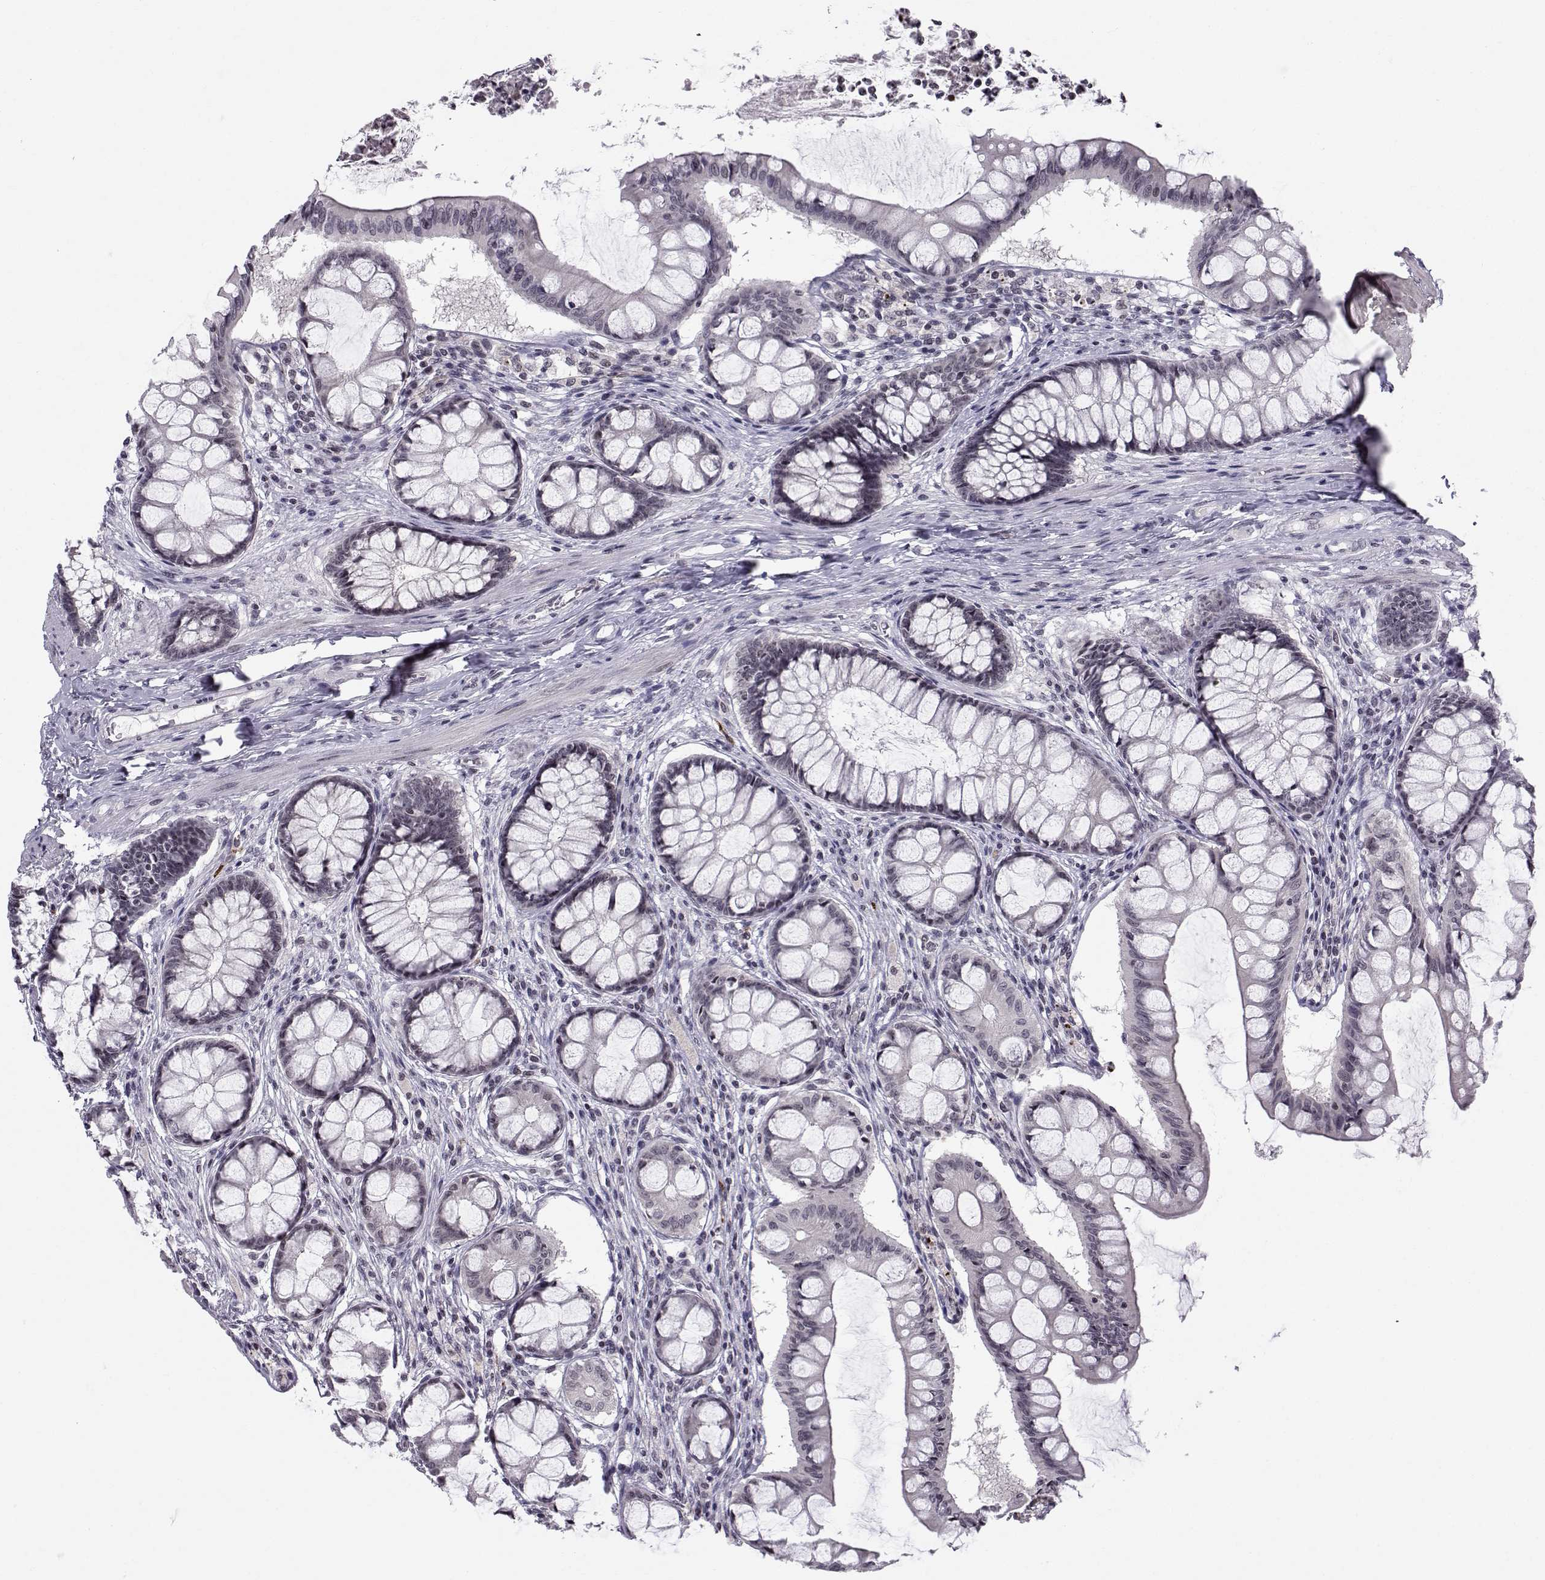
{"staining": {"intensity": "negative", "quantity": "none", "location": "none"}, "tissue": "colon", "cell_type": "Glandular cells", "image_type": "normal", "snomed": [{"axis": "morphology", "description": "Normal tissue, NOS"}, {"axis": "topography", "description": "Colon"}], "caption": "DAB immunohistochemical staining of normal colon shows no significant expression in glandular cells. The staining was performed using DAB (3,3'-diaminobenzidine) to visualize the protein expression in brown, while the nuclei were stained in blue with hematoxylin (Magnification: 20x).", "gene": "MARCHF4", "patient": {"sex": "female", "age": 65}}